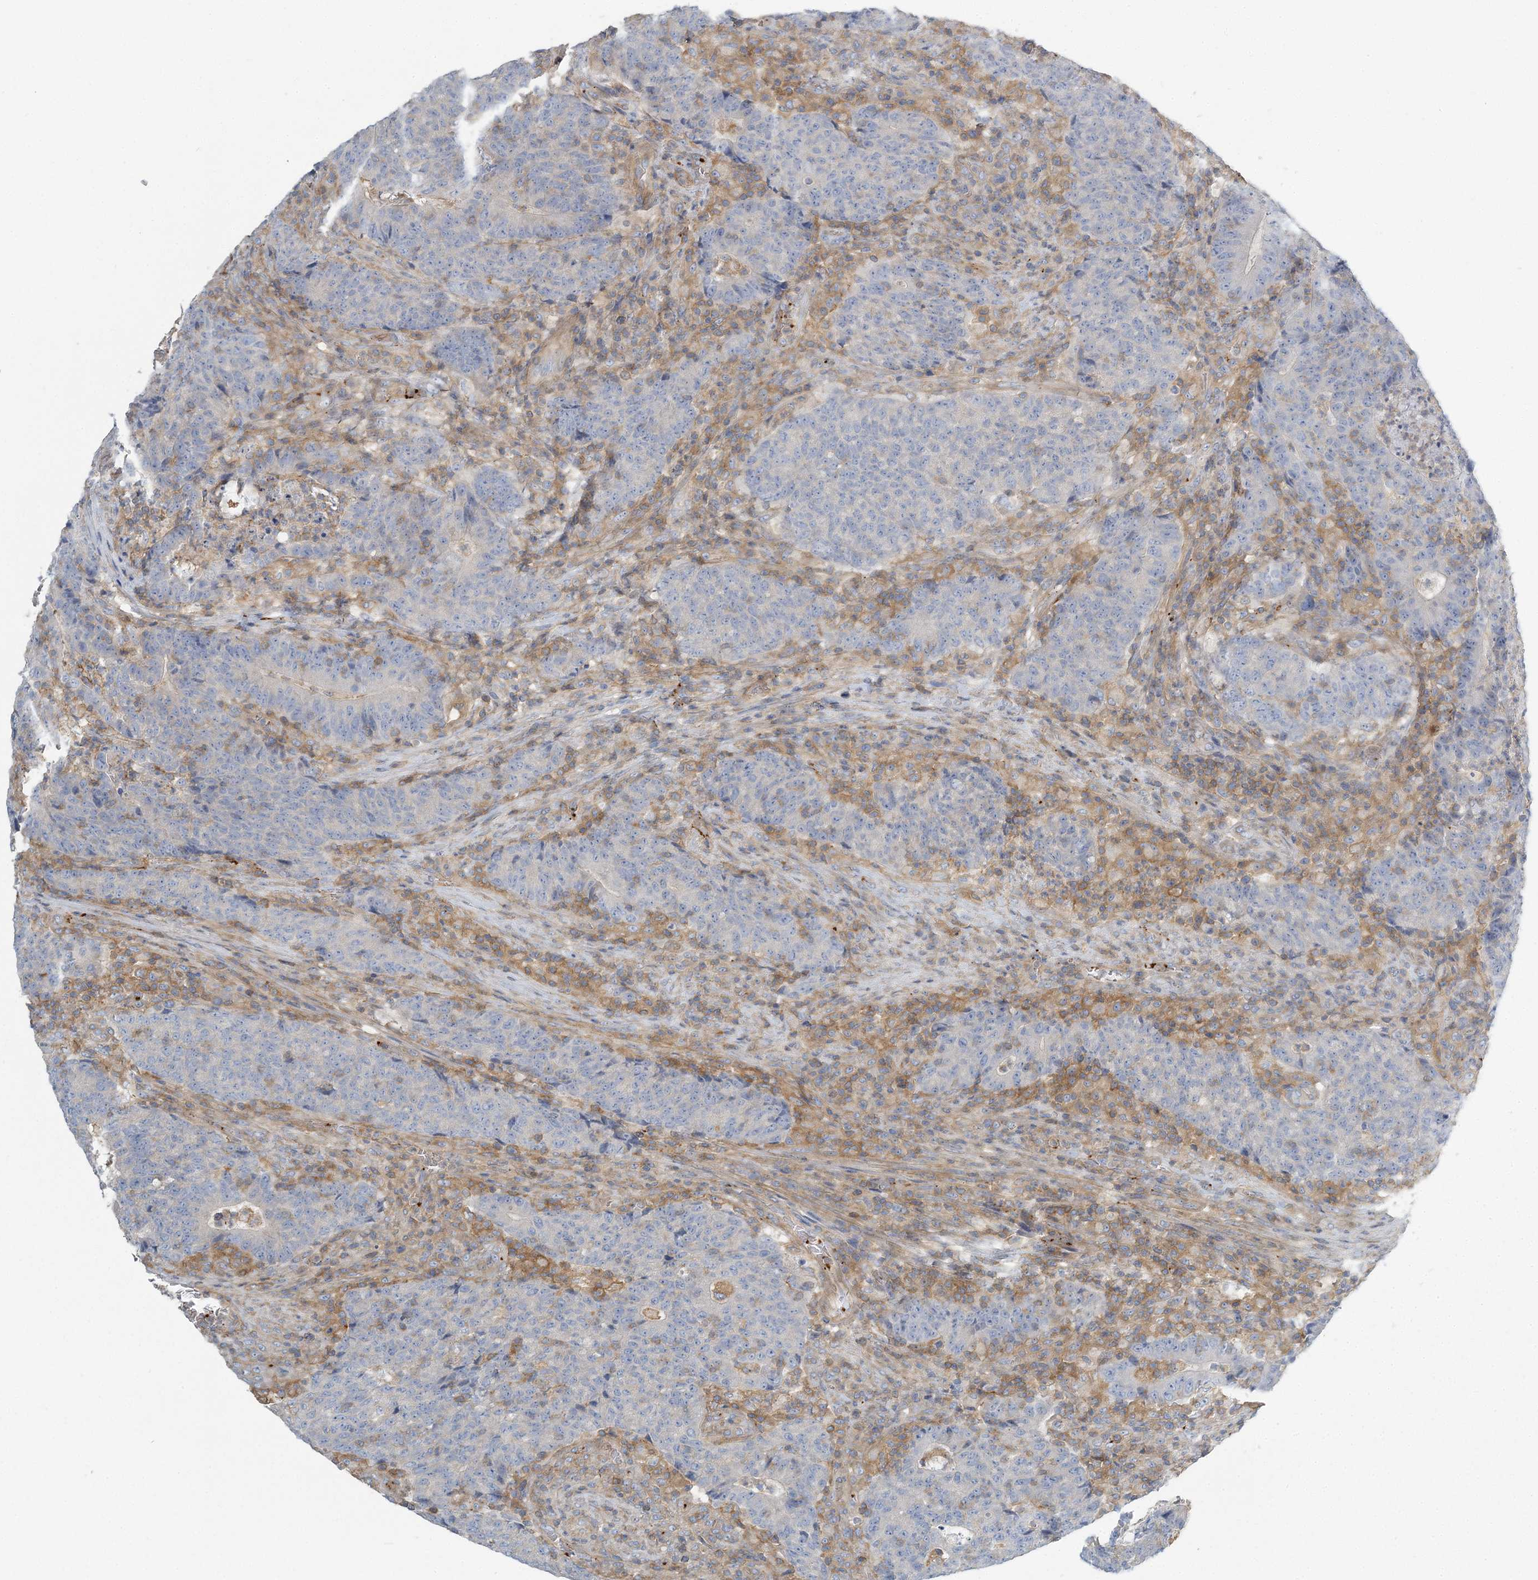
{"staining": {"intensity": "negative", "quantity": "none", "location": "none"}, "tissue": "colorectal cancer", "cell_type": "Tumor cells", "image_type": "cancer", "snomed": [{"axis": "morphology", "description": "Adenocarcinoma, NOS"}, {"axis": "topography", "description": "Colon"}], "caption": "Immunohistochemistry photomicrograph of neoplastic tissue: colorectal cancer (adenocarcinoma) stained with DAB shows no significant protein staining in tumor cells.", "gene": "CUEDC2", "patient": {"sex": "female", "age": 75}}